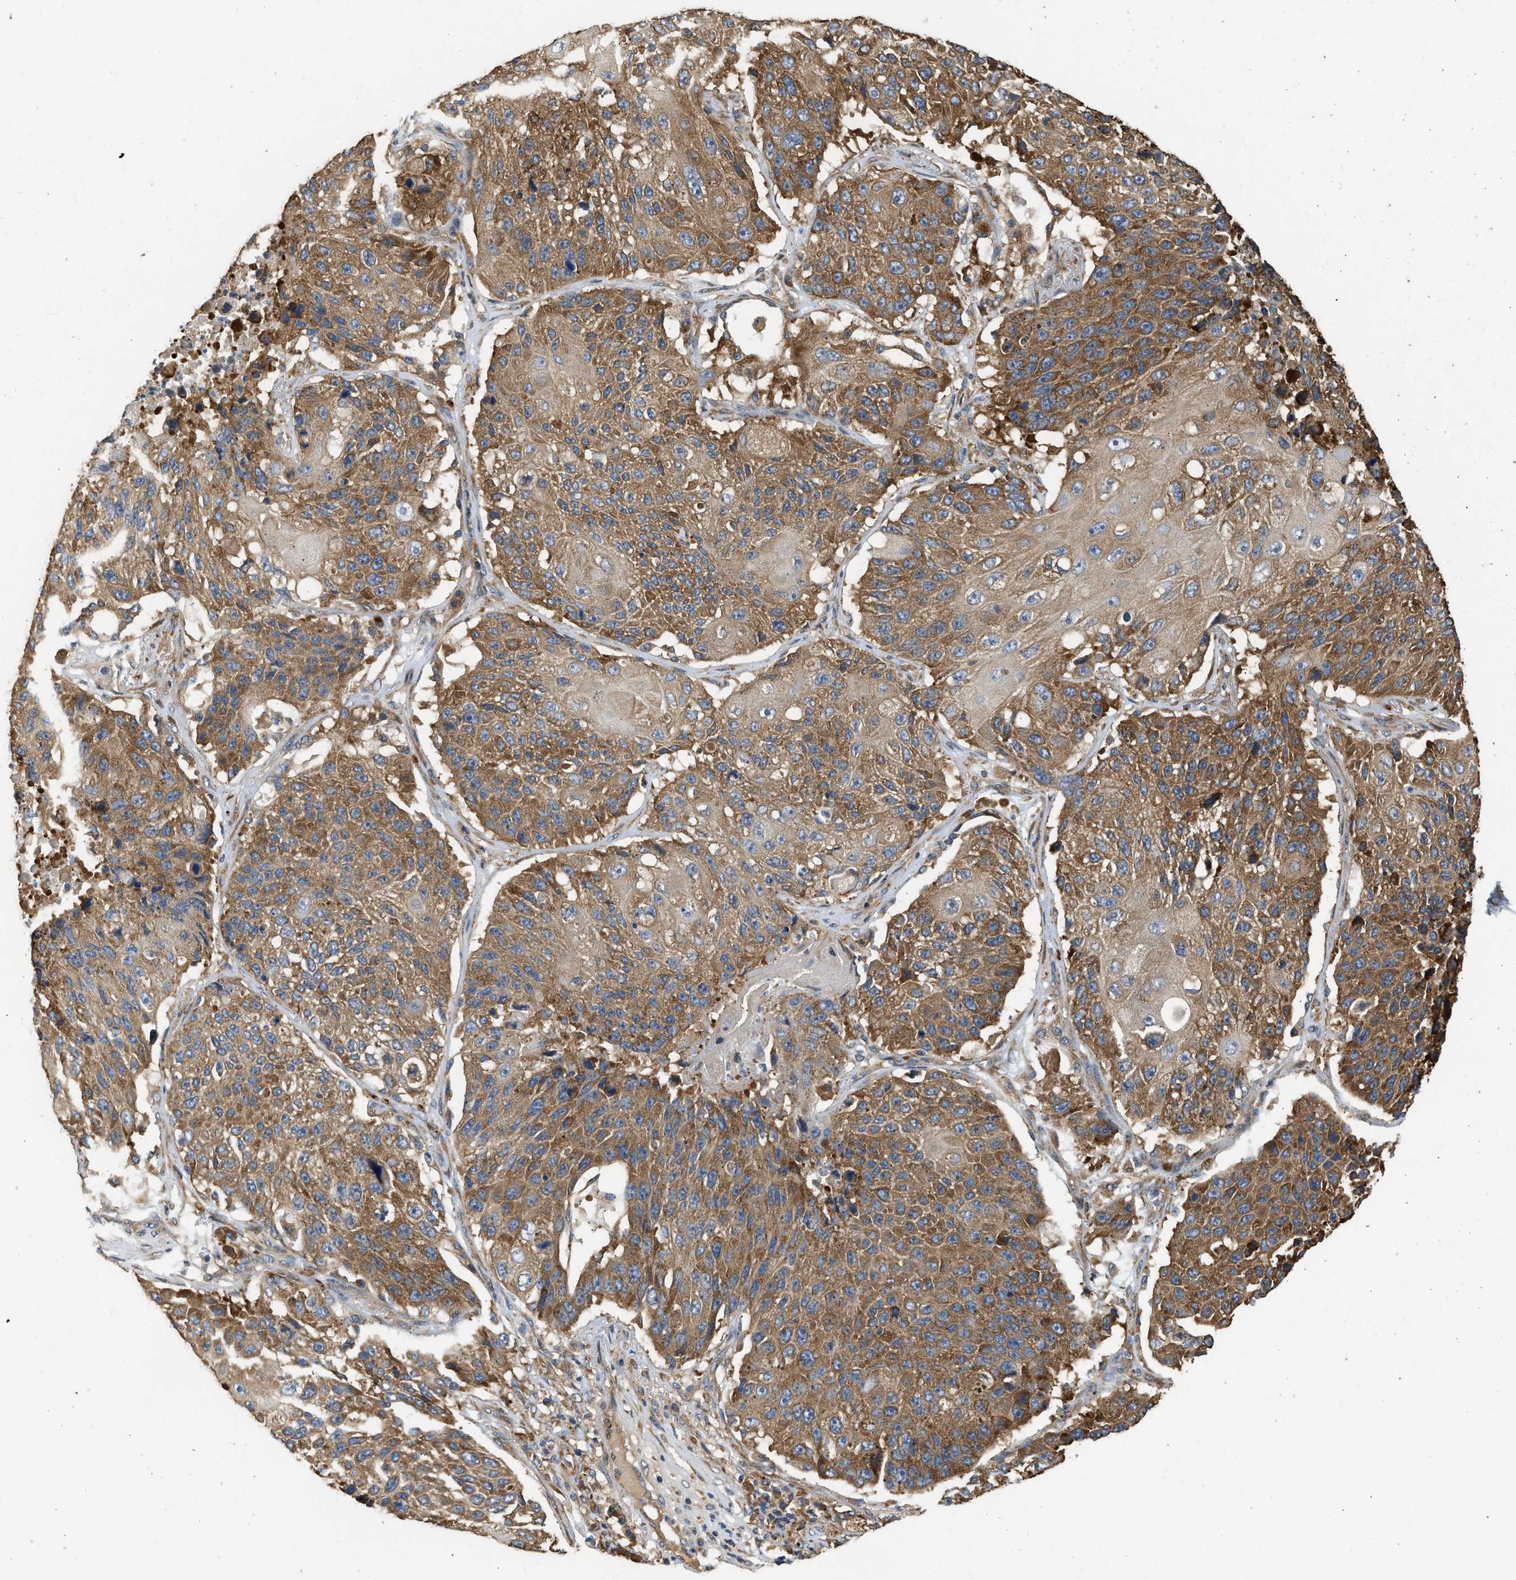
{"staining": {"intensity": "moderate", "quantity": ">75%", "location": "cytoplasmic/membranous"}, "tissue": "lung cancer", "cell_type": "Tumor cells", "image_type": "cancer", "snomed": [{"axis": "morphology", "description": "Squamous cell carcinoma, NOS"}, {"axis": "topography", "description": "Lung"}], "caption": "Human lung cancer (squamous cell carcinoma) stained for a protein (brown) exhibits moderate cytoplasmic/membranous positive staining in approximately >75% of tumor cells.", "gene": "SLC36A4", "patient": {"sex": "male", "age": 61}}